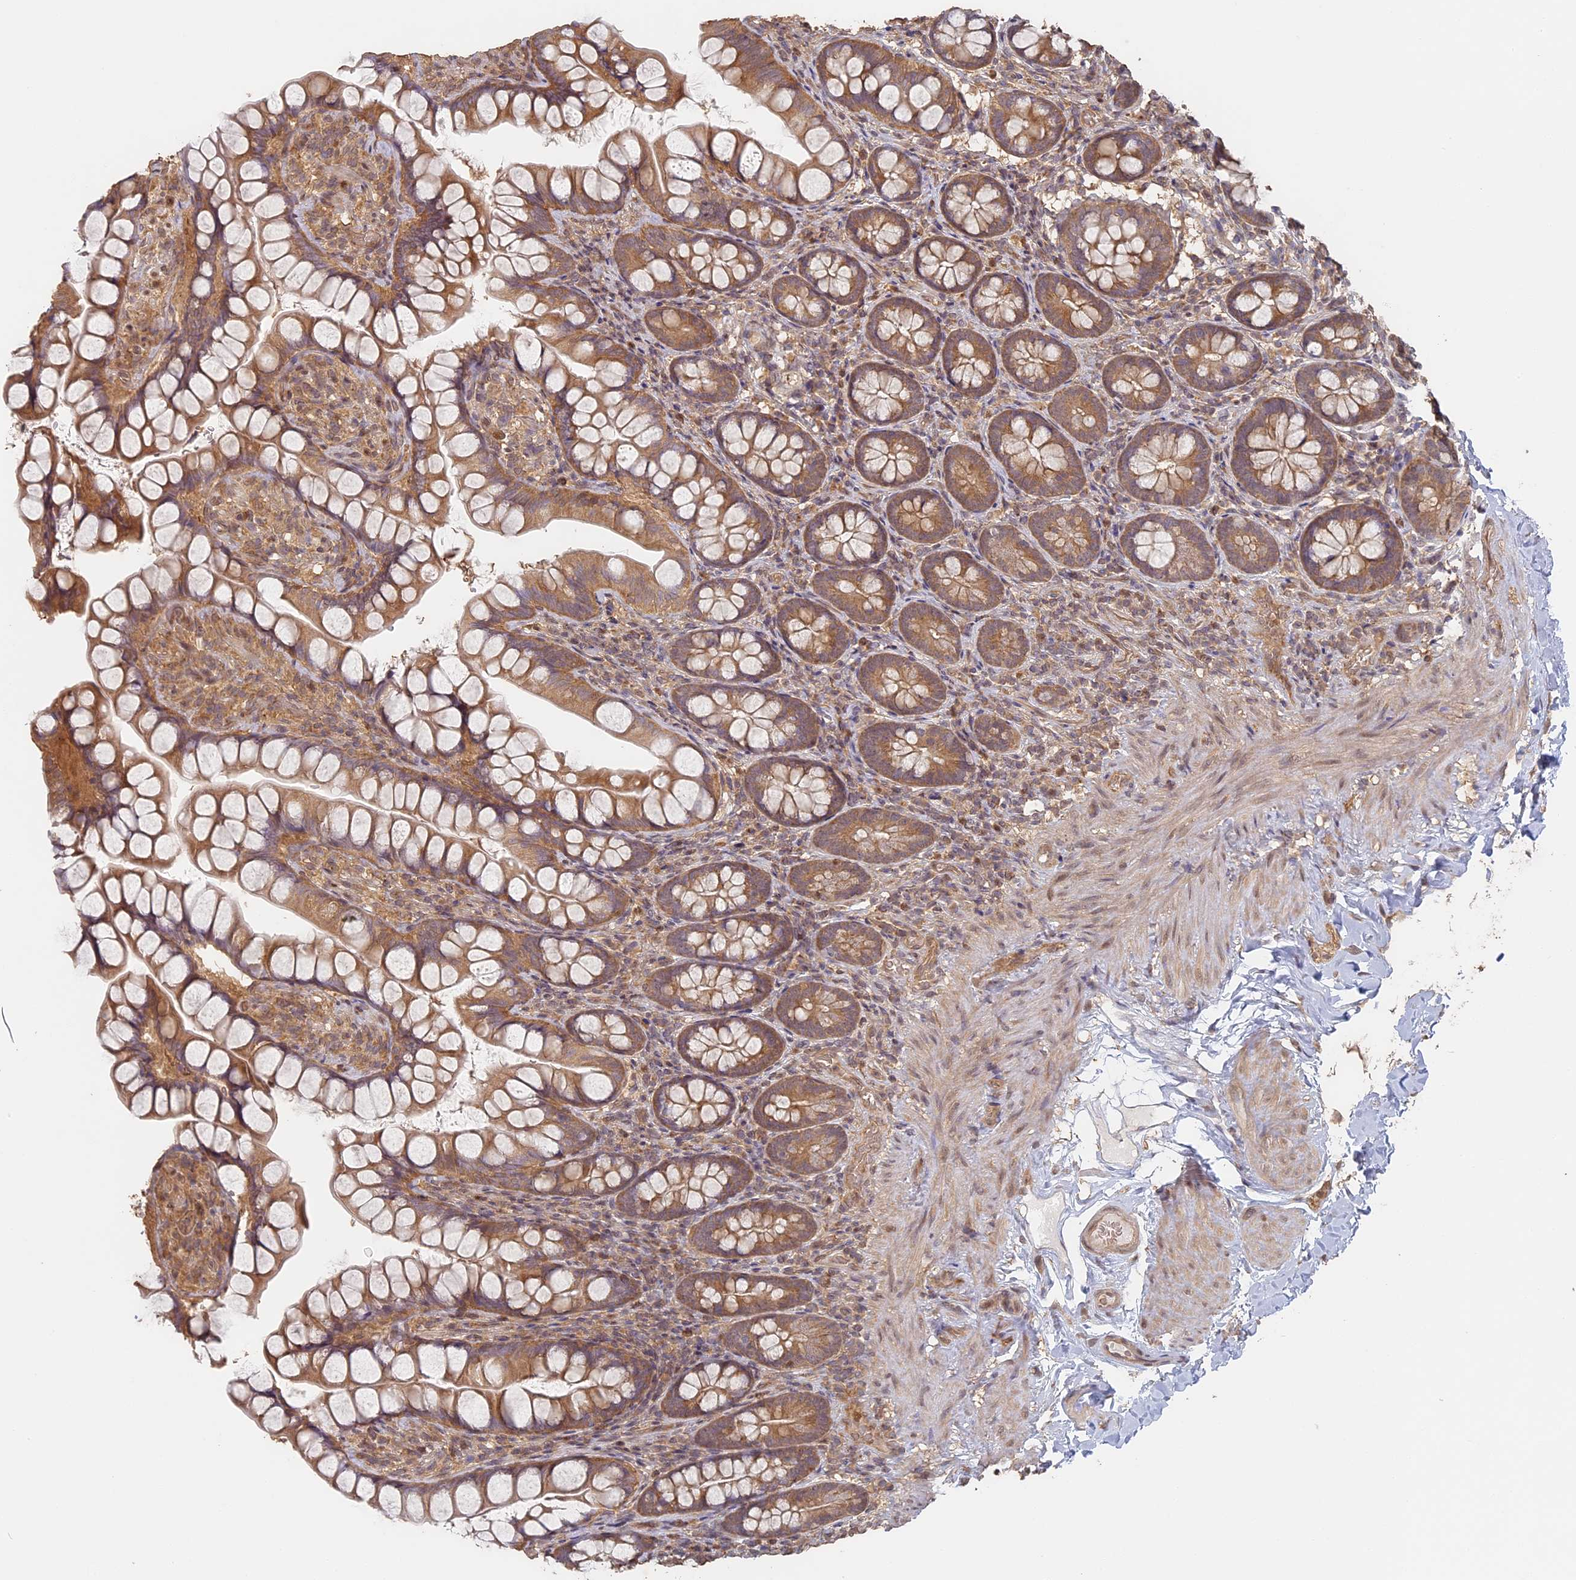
{"staining": {"intensity": "moderate", "quantity": ">75%", "location": "cytoplasmic/membranous"}, "tissue": "small intestine", "cell_type": "Glandular cells", "image_type": "normal", "snomed": [{"axis": "morphology", "description": "Normal tissue, NOS"}, {"axis": "topography", "description": "Small intestine"}], "caption": "This histopathology image exhibits immunohistochemistry (IHC) staining of normal human small intestine, with medium moderate cytoplasmic/membranous positivity in approximately >75% of glandular cells.", "gene": "STX16", "patient": {"sex": "male", "age": 70}}